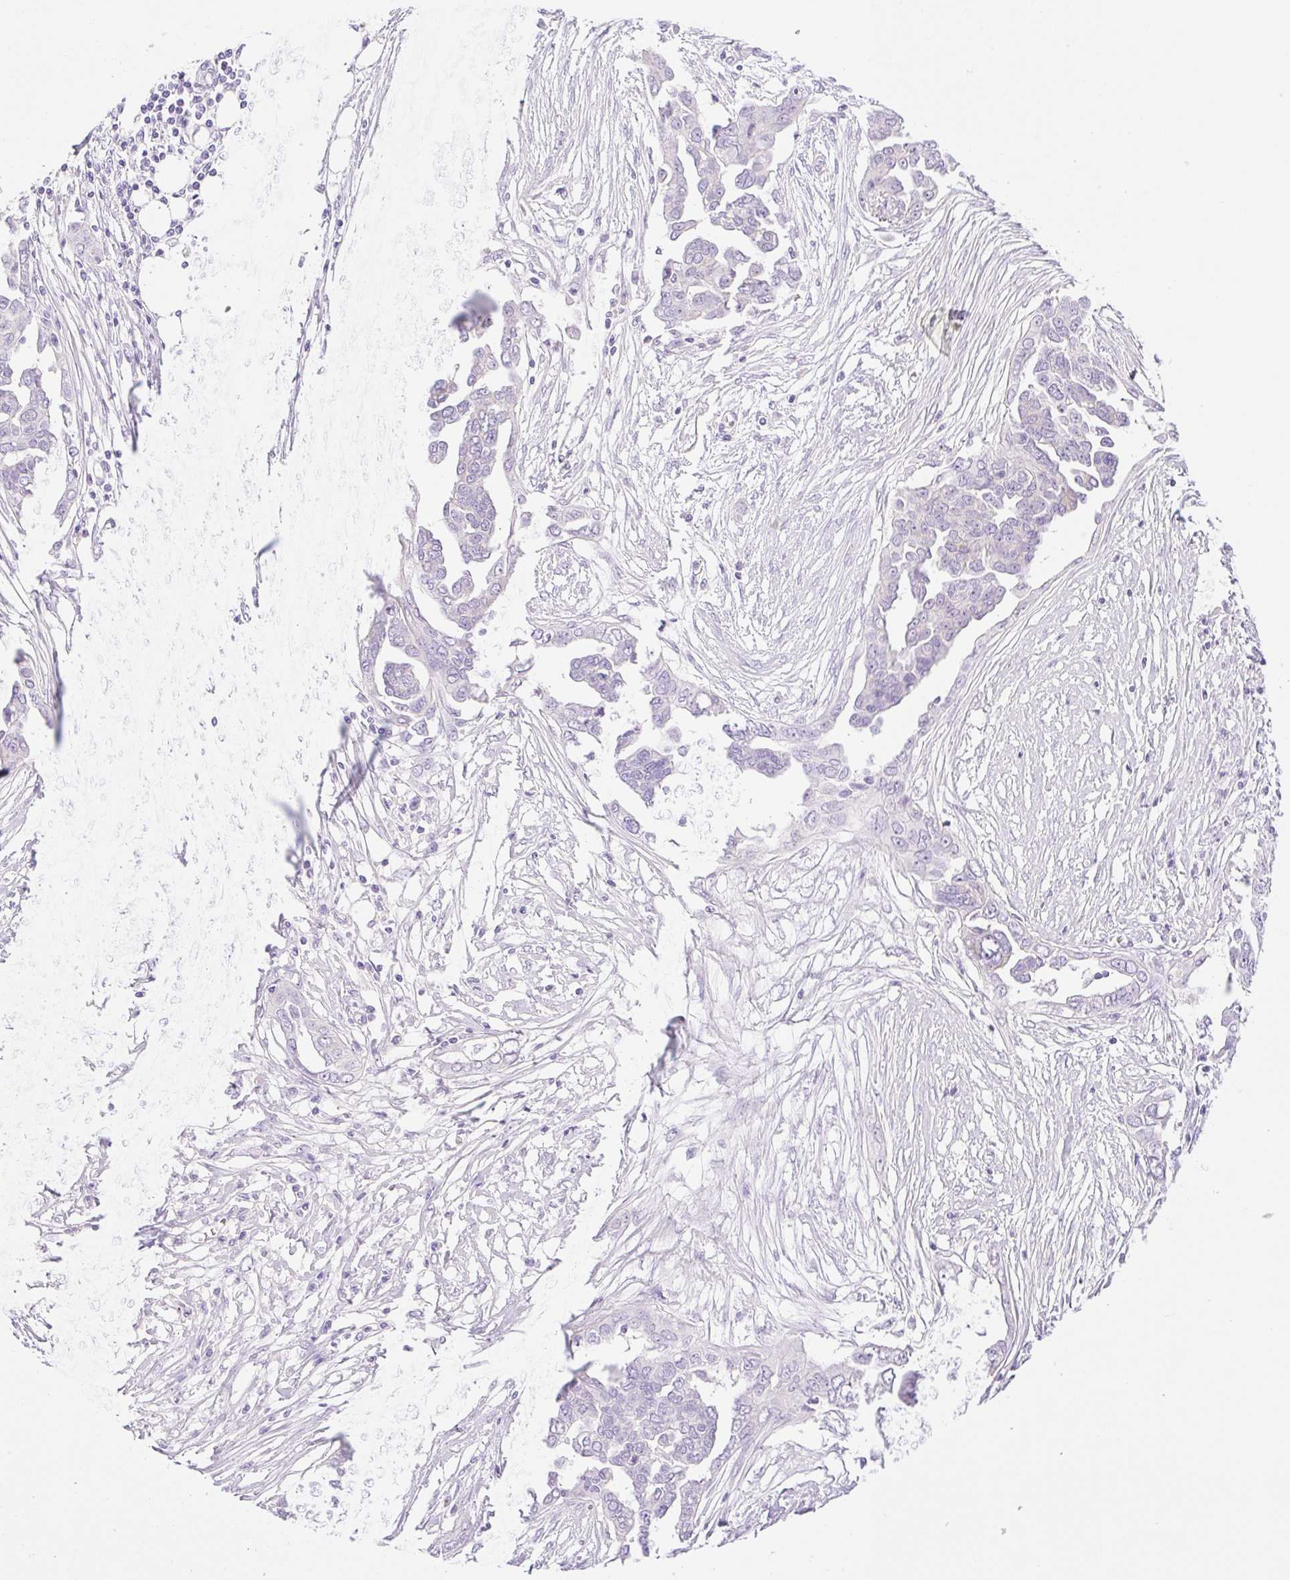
{"staining": {"intensity": "negative", "quantity": "none", "location": "none"}, "tissue": "ovarian cancer", "cell_type": "Tumor cells", "image_type": "cancer", "snomed": [{"axis": "morphology", "description": "Cystadenocarcinoma, serous, NOS"}, {"axis": "topography", "description": "Ovary"}], "caption": "High magnification brightfield microscopy of ovarian cancer (serous cystadenocarcinoma) stained with DAB (brown) and counterstained with hematoxylin (blue): tumor cells show no significant expression. The staining is performed using DAB (3,3'-diaminobenzidine) brown chromogen with nuclei counter-stained in using hematoxylin.", "gene": "PALM3", "patient": {"sex": "female", "age": 59}}